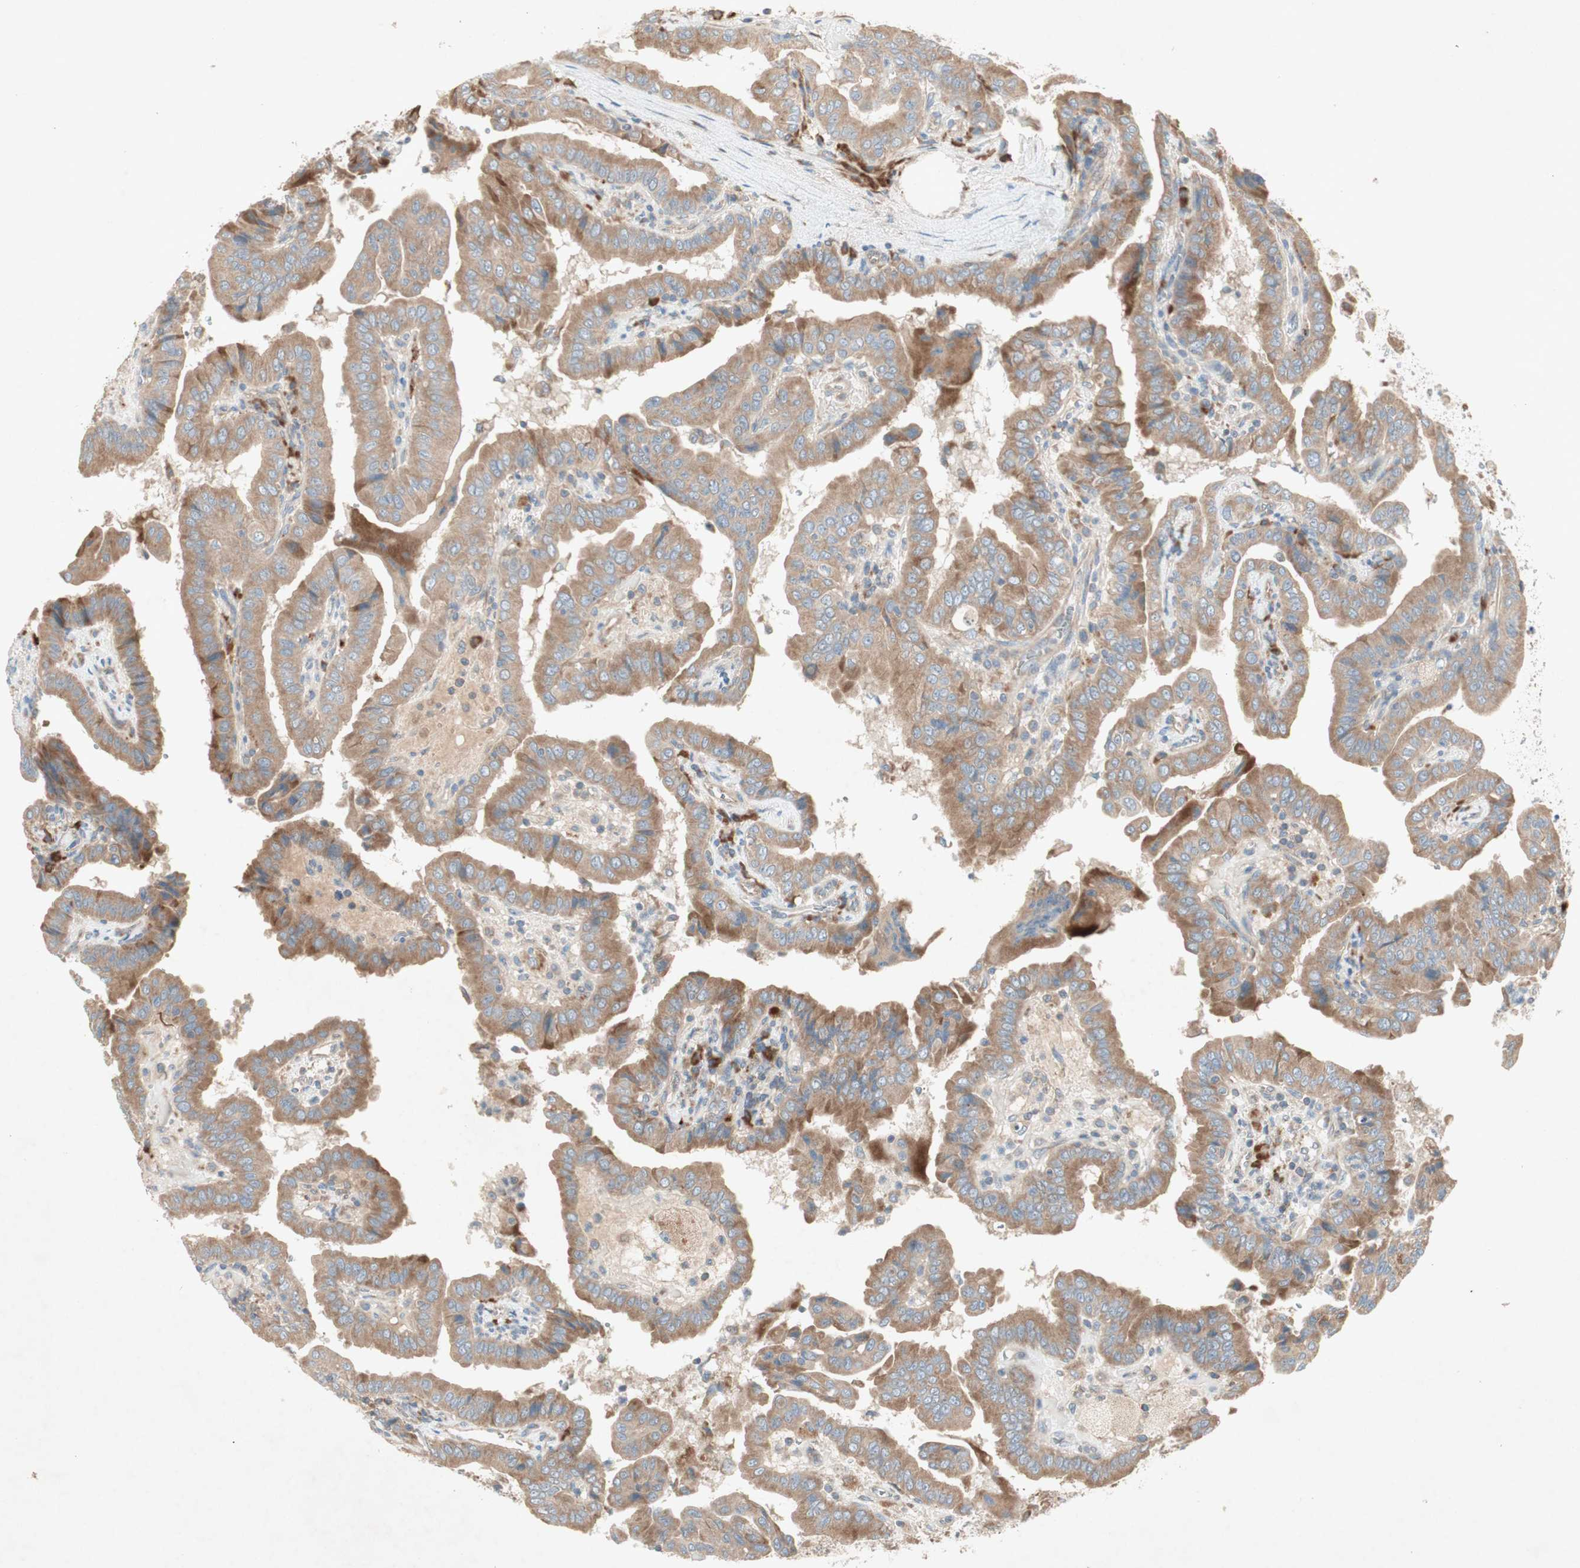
{"staining": {"intensity": "moderate", "quantity": ">75%", "location": "cytoplasmic/membranous"}, "tissue": "thyroid cancer", "cell_type": "Tumor cells", "image_type": "cancer", "snomed": [{"axis": "morphology", "description": "Papillary adenocarcinoma, NOS"}, {"axis": "topography", "description": "Thyroid gland"}], "caption": "Thyroid cancer tissue shows moderate cytoplasmic/membranous positivity in approximately >75% of tumor cells, visualized by immunohistochemistry. (DAB (3,3'-diaminobenzidine) IHC with brightfield microscopy, high magnification).", "gene": "RPL23", "patient": {"sex": "male", "age": 33}}